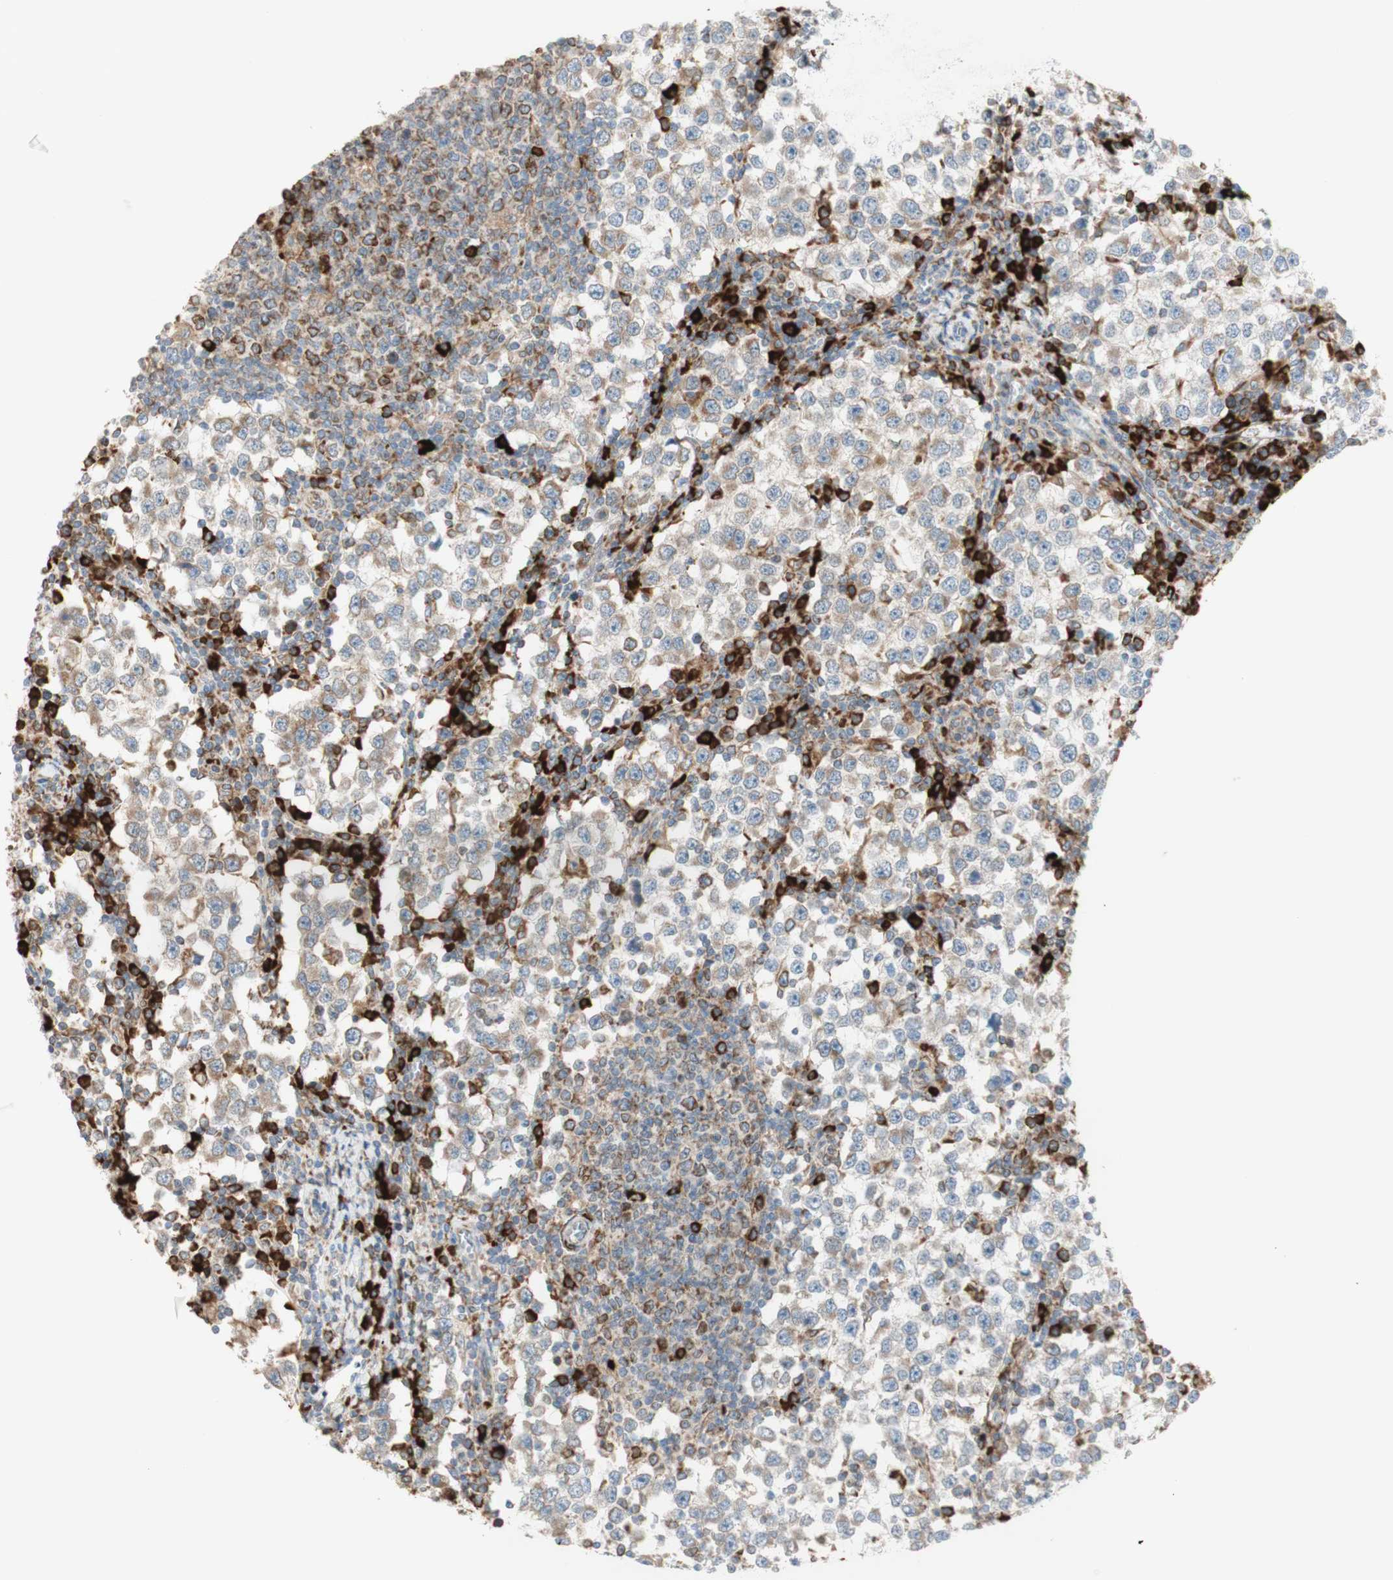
{"staining": {"intensity": "weak", "quantity": ">75%", "location": "cytoplasmic/membranous"}, "tissue": "testis cancer", "cell_type": "Tumor cells", "image_type": "cancer", "snomed": [{"axis": "morphology", "description": "Seminoma, NOS"}, {"axis": "topography", "description": "Testis"}], "caption": "Brown immunohistochemical staining in seminoma (testis) displays weak cytoplasmic/membranous staining in approximately >75% of tumor cells.", "gene": "MANF", "patient": {"sex": "male", "age": 65}}